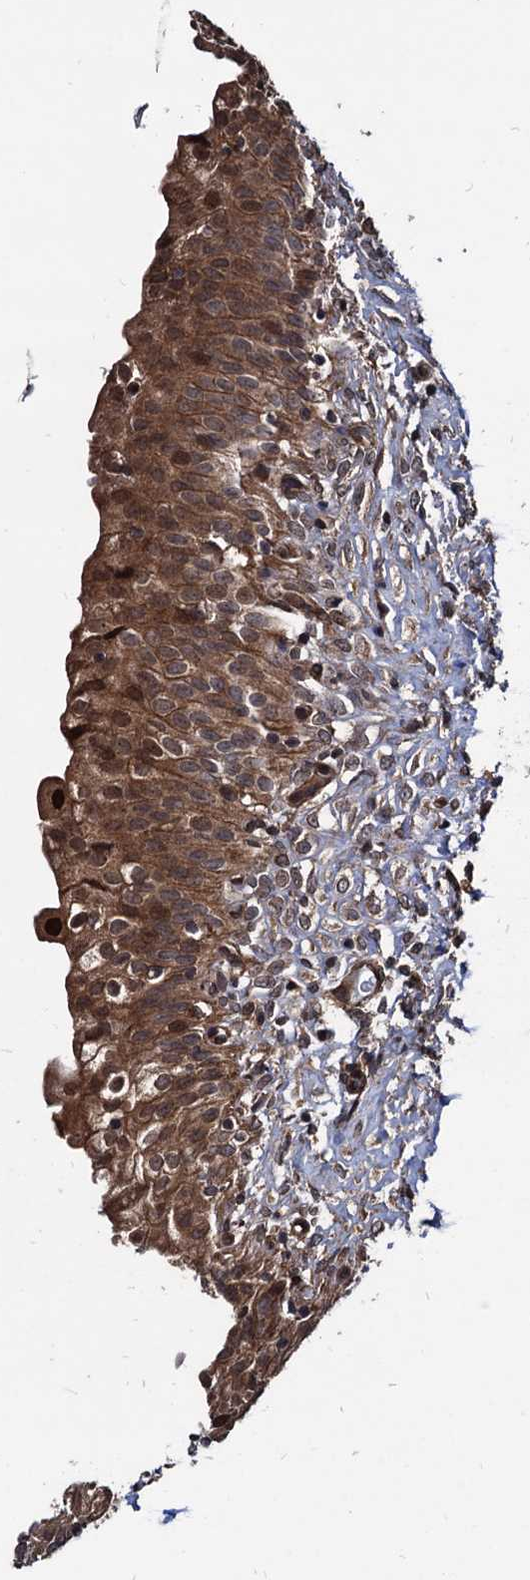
{"staining": {"intensity": "strong", "quantity": ">75%", "location": "cytoplasmic/membranous,nuclear"}, "tissue": "urinary bladder", "cell_type": "Urothelial cells", "image_type": "normal", "snomed": [{"axis": "morphology", "description": "Normal tissue, NOS"}, {"axis": "topography", "description": "Urinary bladder"}], "caption": "Immunohistochemistry micrograph of unremarkable urinary bladder: human urinary bladder stained using IHC exhibits high levels of strong protein expression localized specifically in the cytoplasmic/membranous,nuclear of urothelial cells, appearing as a cytoplasmic/membranous,nuclear brown color.", "gene": "ANKRD12", "patient": {"sex": "male", "age": 55}}